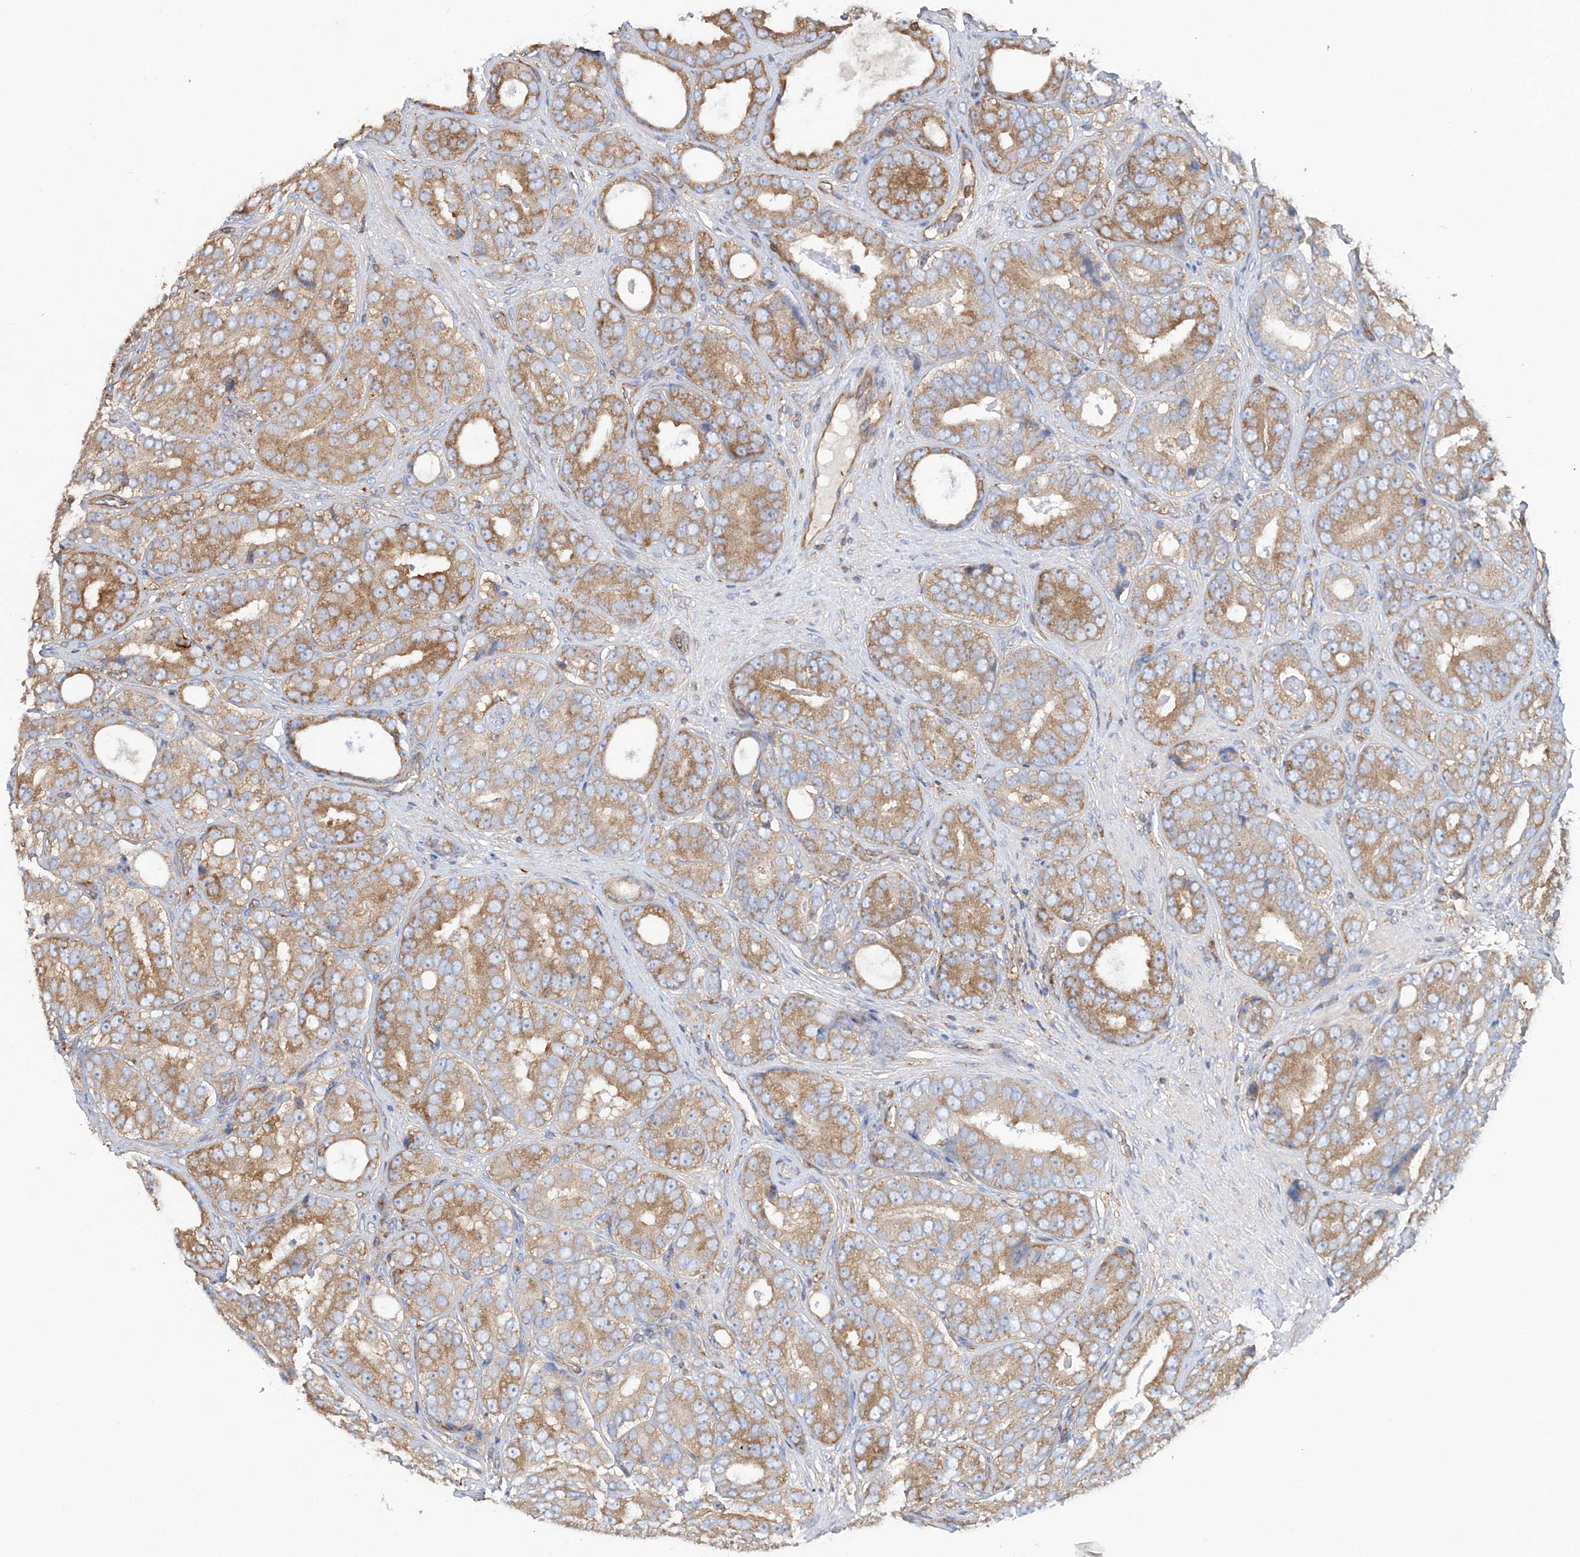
{"staining": {"intensity": "strong", "quantity": "25%-75%", "location": "cytoplasmic/membranous"}, "tissue": "prostate cancer", "cell_type": "Tumor cells", "image_type": "cancer", "snomed": [{"axis": "morphology", "description": "Adenocarcinoma, High grade"}, {"axis": "topography", "description": "Prostate"}], "caption": "Human prostate adenocarcinoma (high-grade) stained with a protein marker shows strong staining in tumor cells.", "gene": "TBC1D5", "patient": {"sex": "male", "age": 56}}